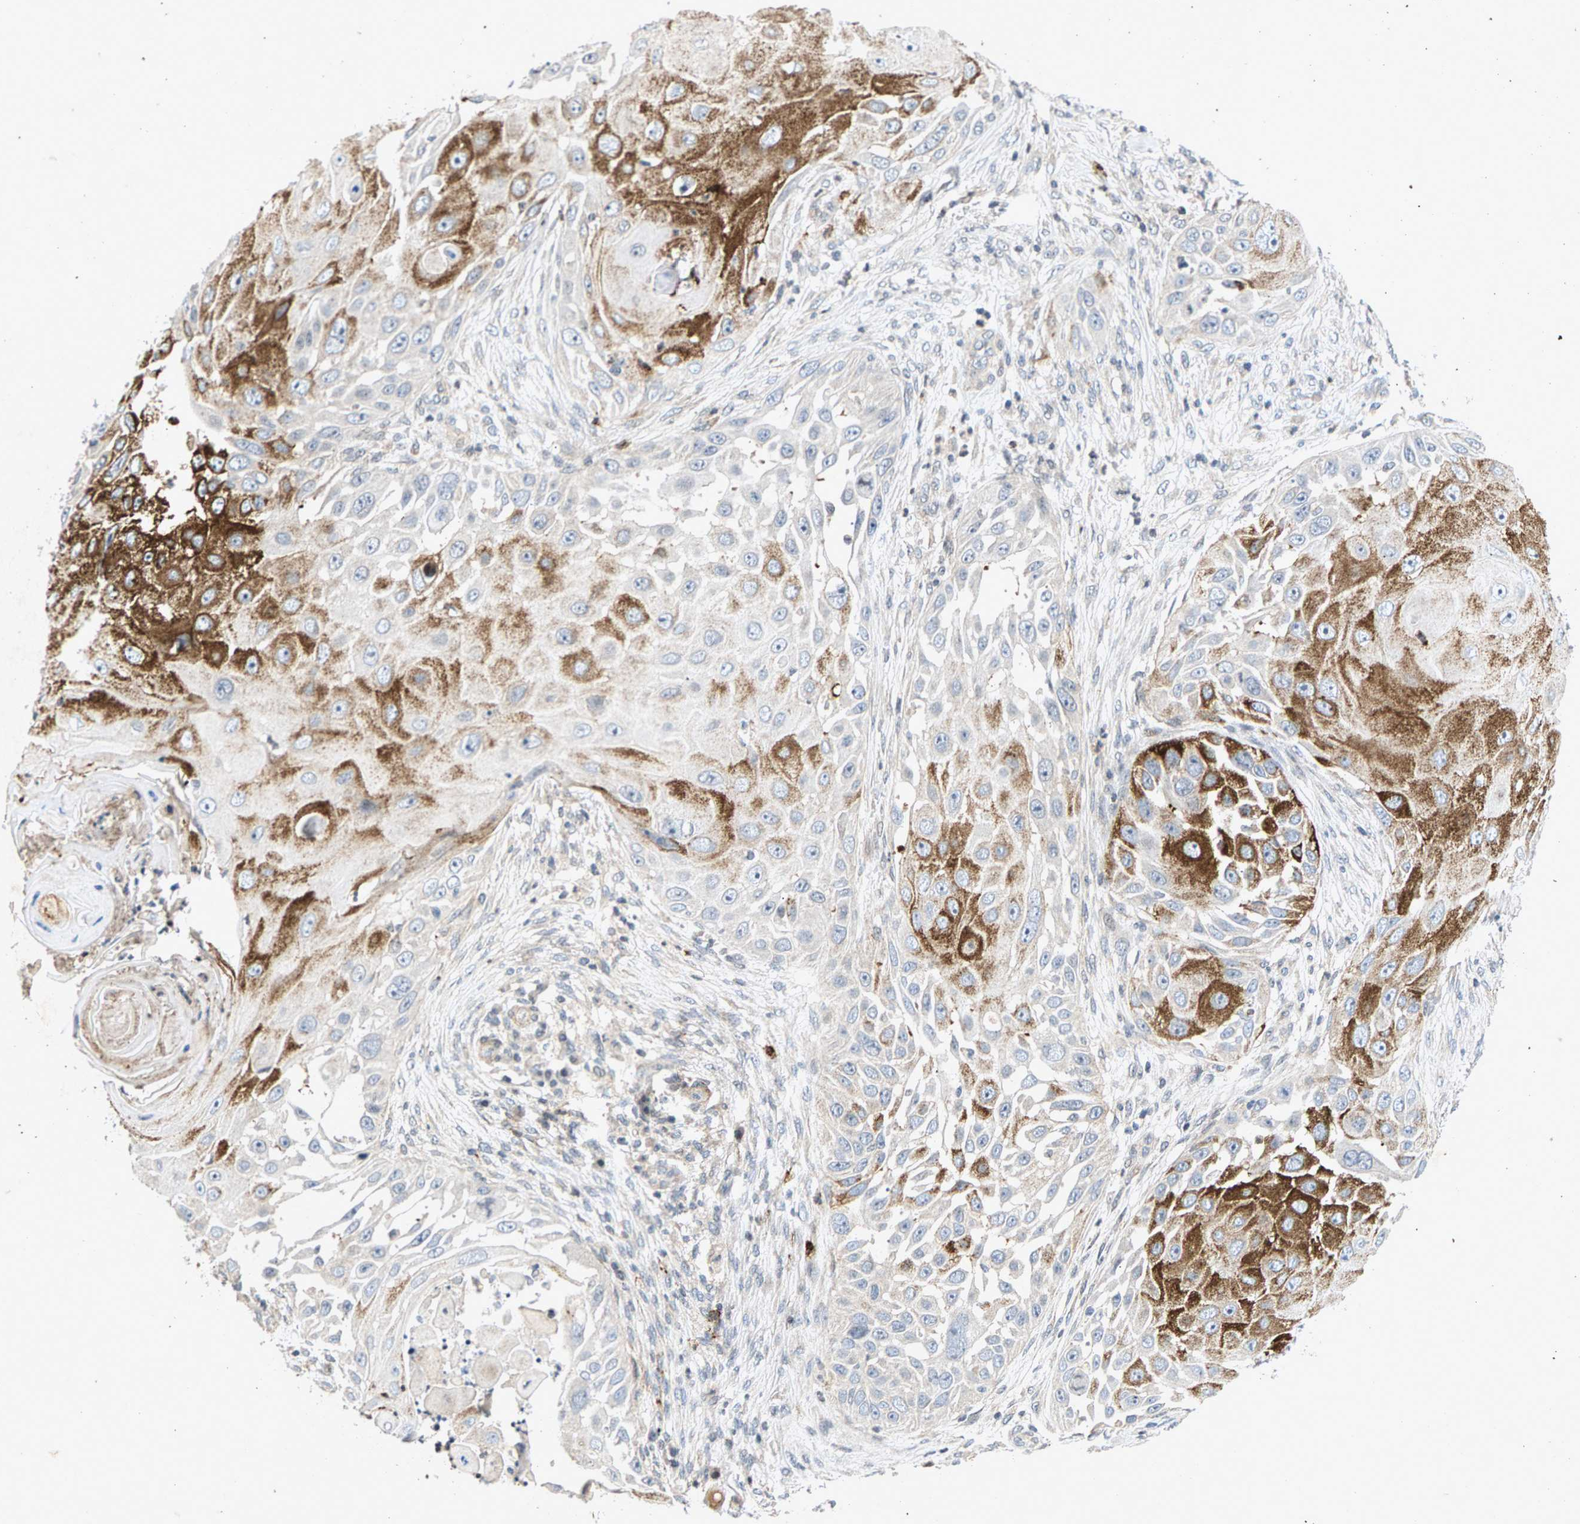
{"staining": {"intensity": "negative", "quantity": "none", "location": "none"}, "tissue": "skin cancer", "cell_type": "Tumor cells", "image_type": "cancer", "snomed": [{"axis": "morphology", "description": "Squamous cell carcinoma, NOS"}, {"axis": "topography", "description": "Skin"}], "caption": "A histopathology image of skin cancer (squamous cell carcinoma) stained for a protein shows no brown staining in tumor cells.", "gene": "ZPR1", "patient": {"sex": "female", "age": 44}}